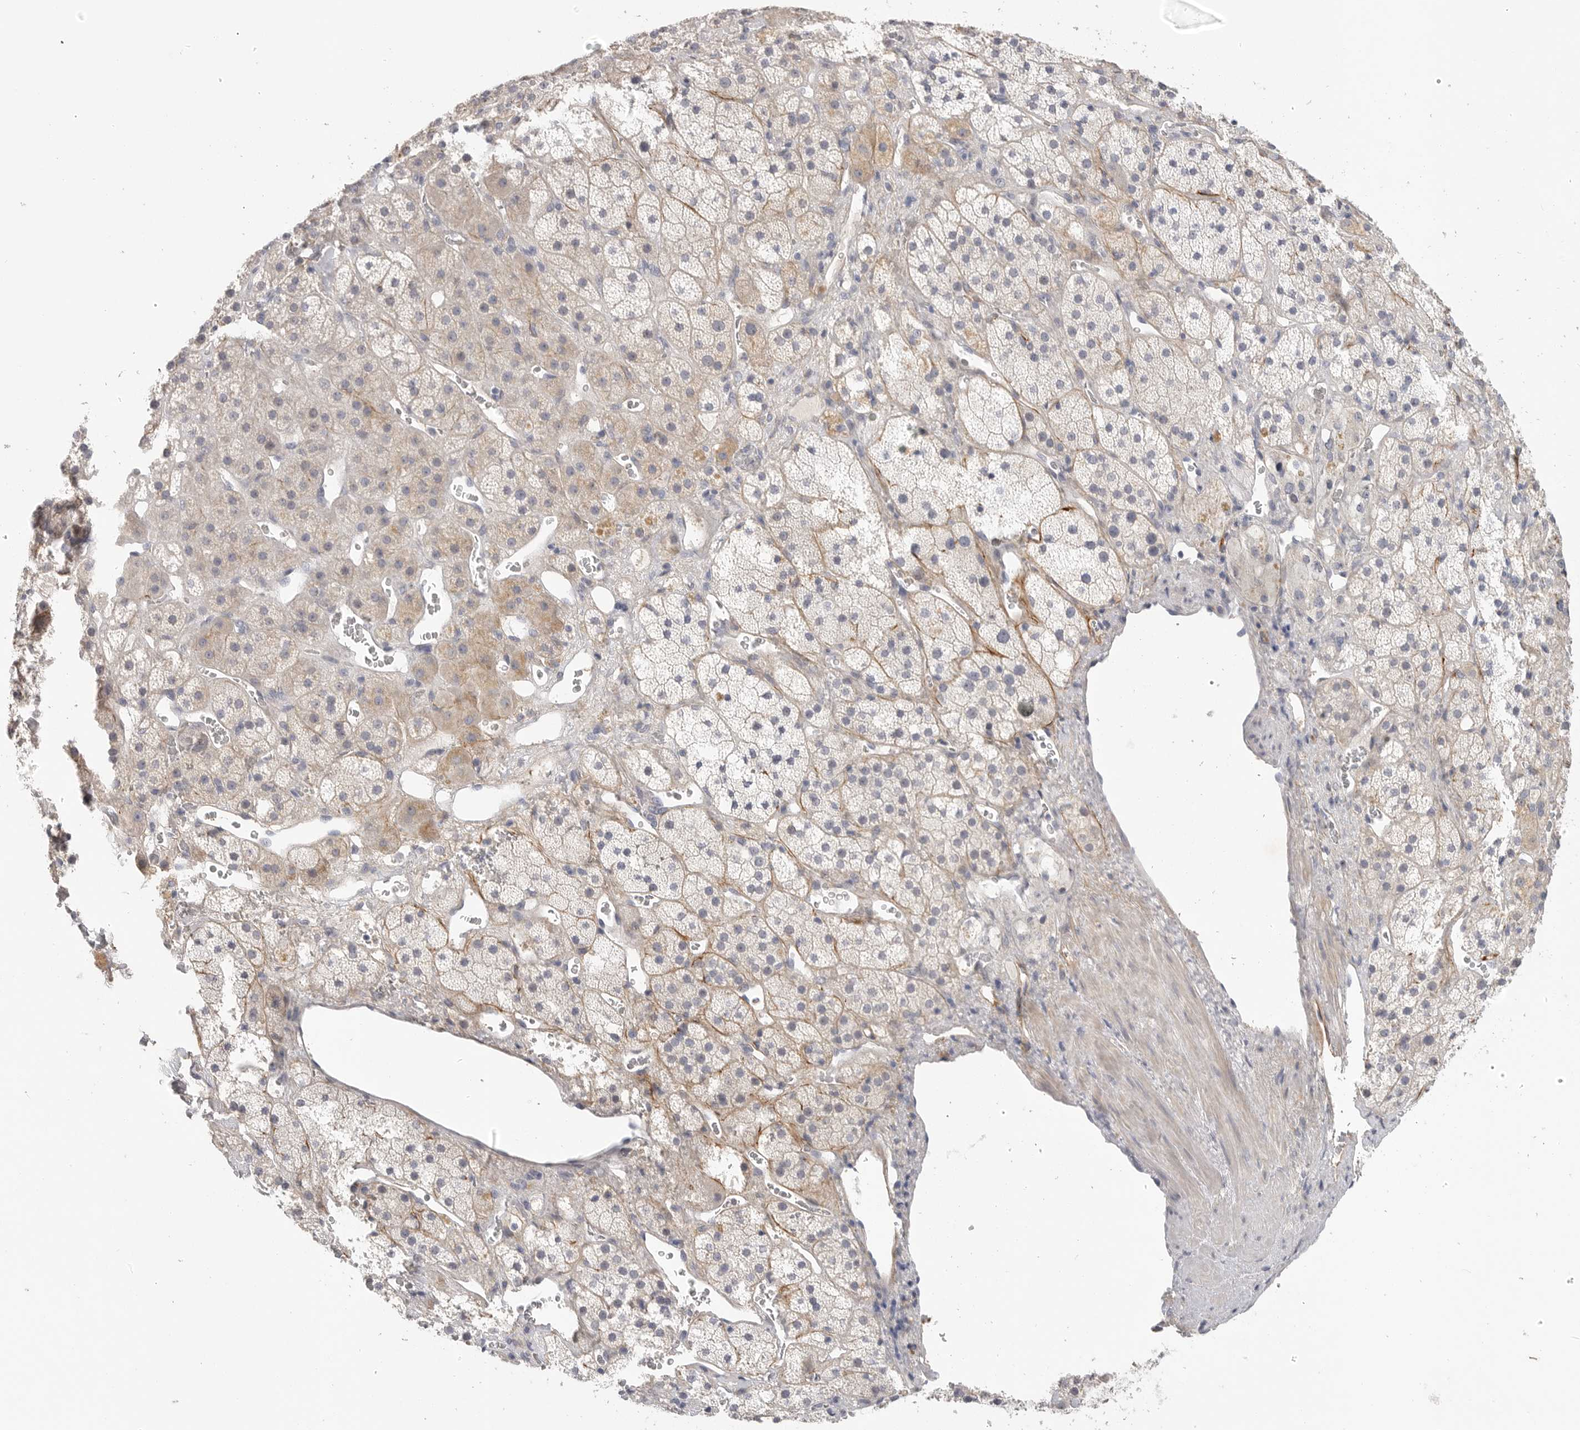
{"staining": {"intensity": "negative", "quantity": "none", "location": "none"}, "tissue": "adrenal gland", "cell_type": "Glandular cells", "image_type": "normal", "snomed": [{"axis": "morphology", "description": "Normal tissue, NOS"}, {"axis": "topography", "description": "Adrenal gland"}], "caption": "This is a micrograph of IHC staining of benign adrenal gland, which shows no staining in glandular cells.", "gene": "FBN2", "patient": {"sex": "male", "age": 57}}